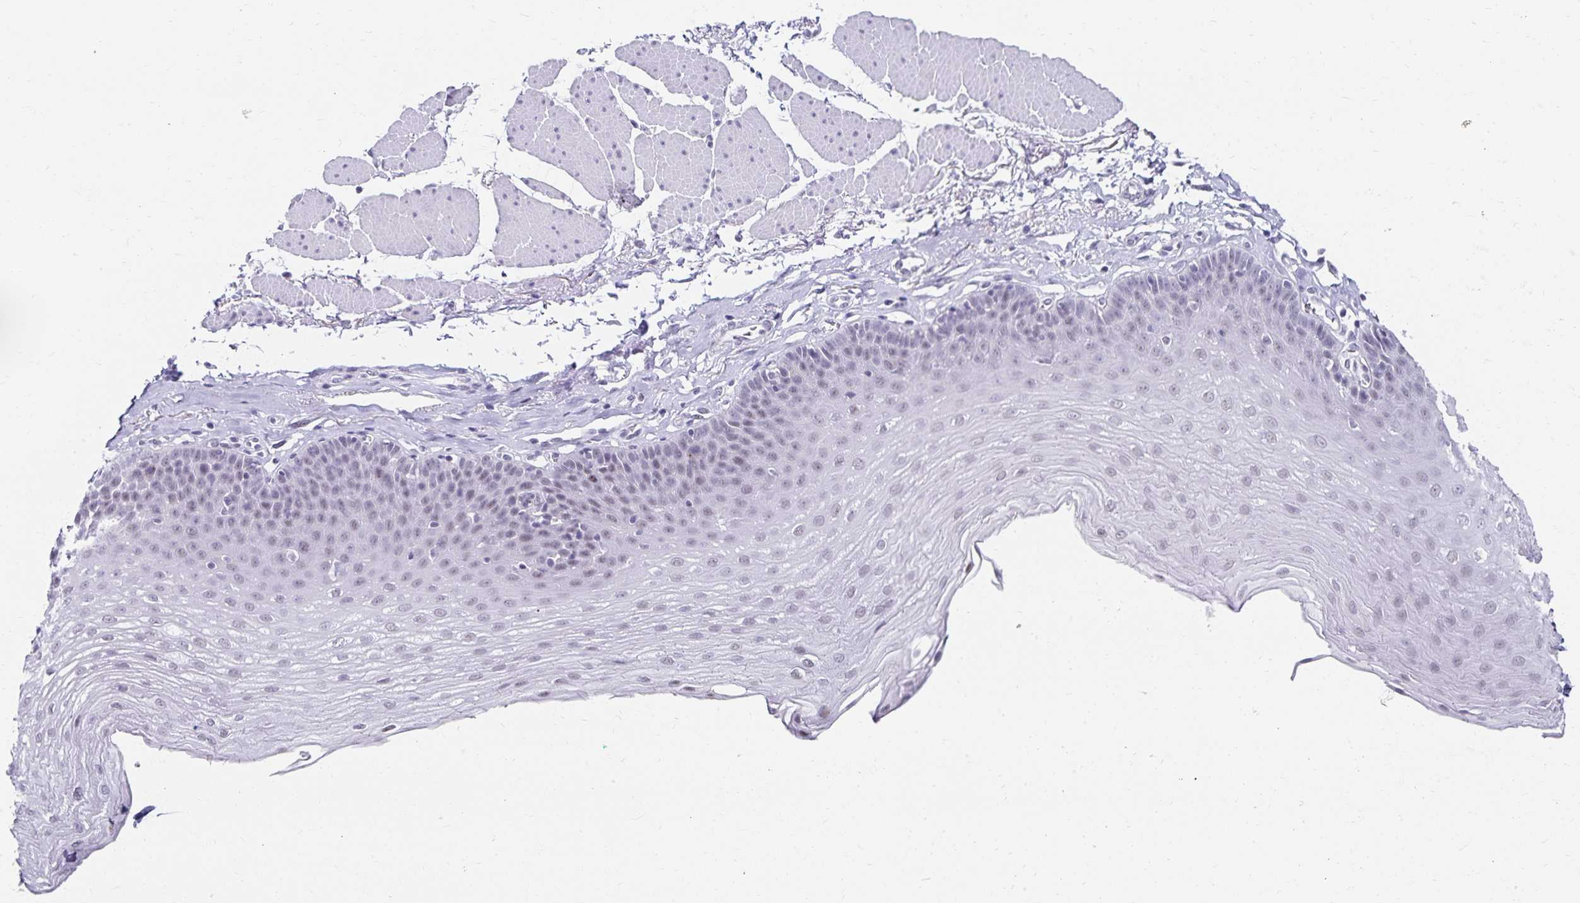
{"staining": {"intensity": "negative", "quantity": "none", "location": "none"}, "tissue": "esophagus", "cell_type": "Squamous epithelial cells", "image_type": "normal", "snomed": [{"axis": "morphology", "description": "Normal tissue, NOS"}, {"axis": "topography", "description": "Esophagus"}], "caption": "Human esophagus stained for a protein using IHC demonstrates no expression in squamous epithelial cells.", "gene": "C20orf85", "patient": {"sex": "female", "age": 81}}